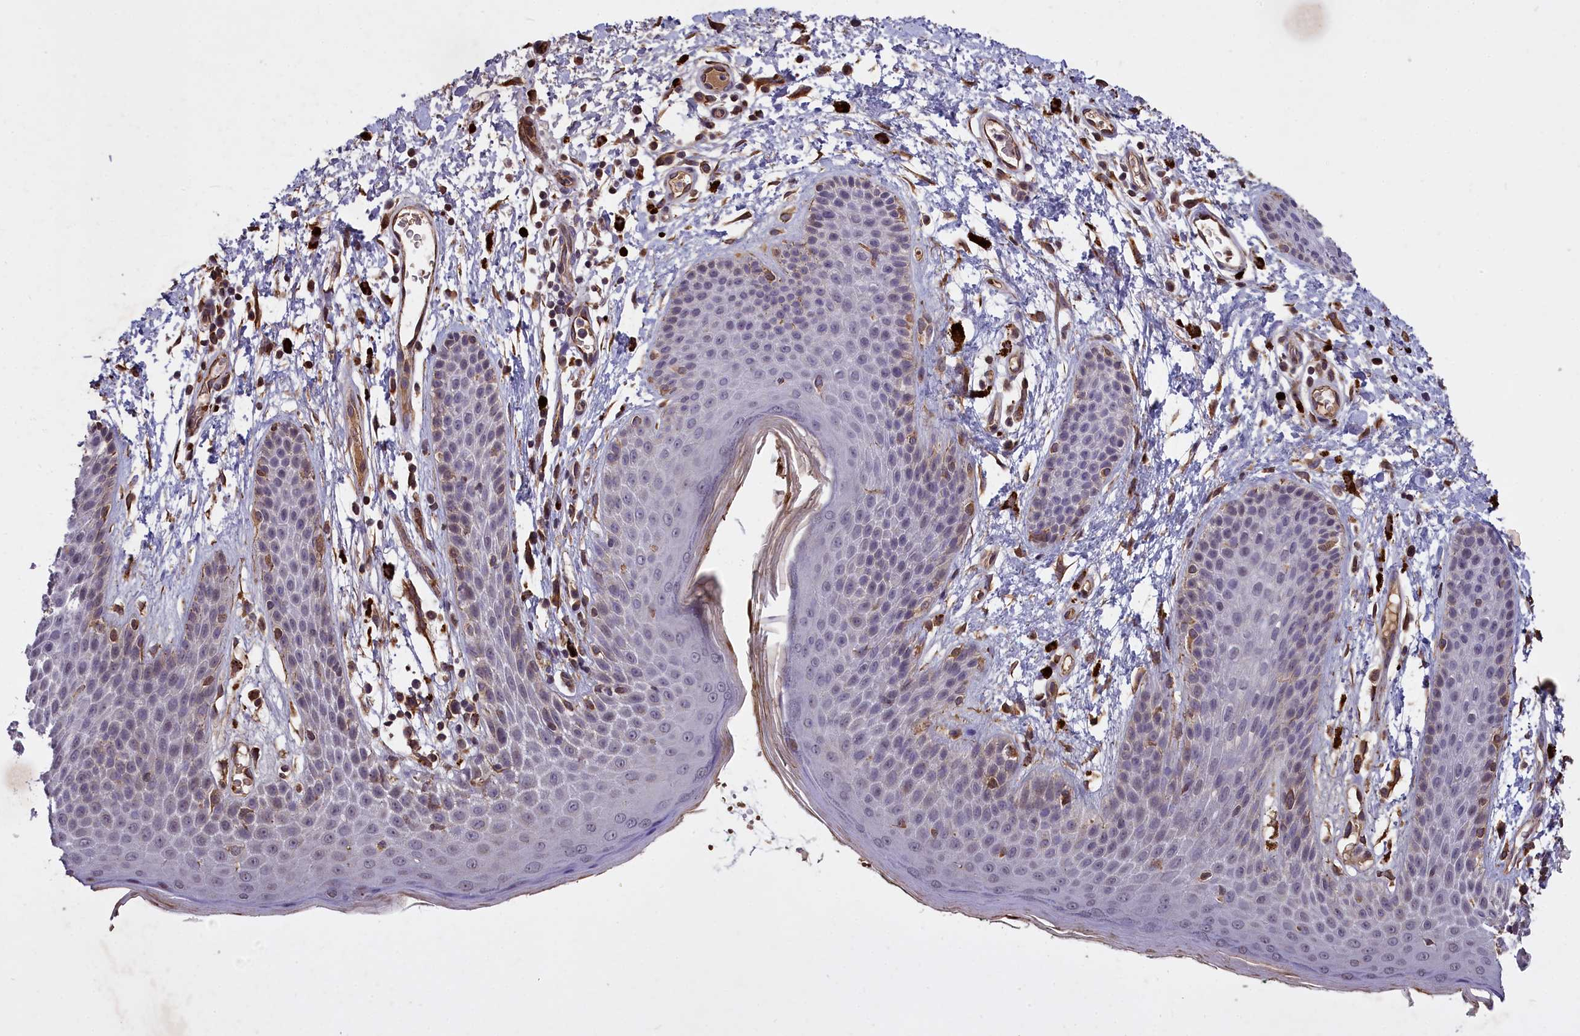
{"staining": {"intensity": "weak", "quantity": "<25%", "location": "nuclear"}, "tissue": "skin", "cell_type": "Epidermal cells", "image_type": "normal", "snomed": [{"axis": "morphology", "description": "Normal tissue, NOS"}, {"axis": "topography", "description": "Anal"}], "caption": "Skin was stained to show a protein in brown. There is no significant expression in epidermal cells. Brightfield microscopy of immunohistochemistry stained with DAB (3,3'-diaminobenzidine) (brown) and hematoxylin (blue), captured at high magnification.", "gene": "CLRN2", "patient": {"sex": "male", "age": 74}}